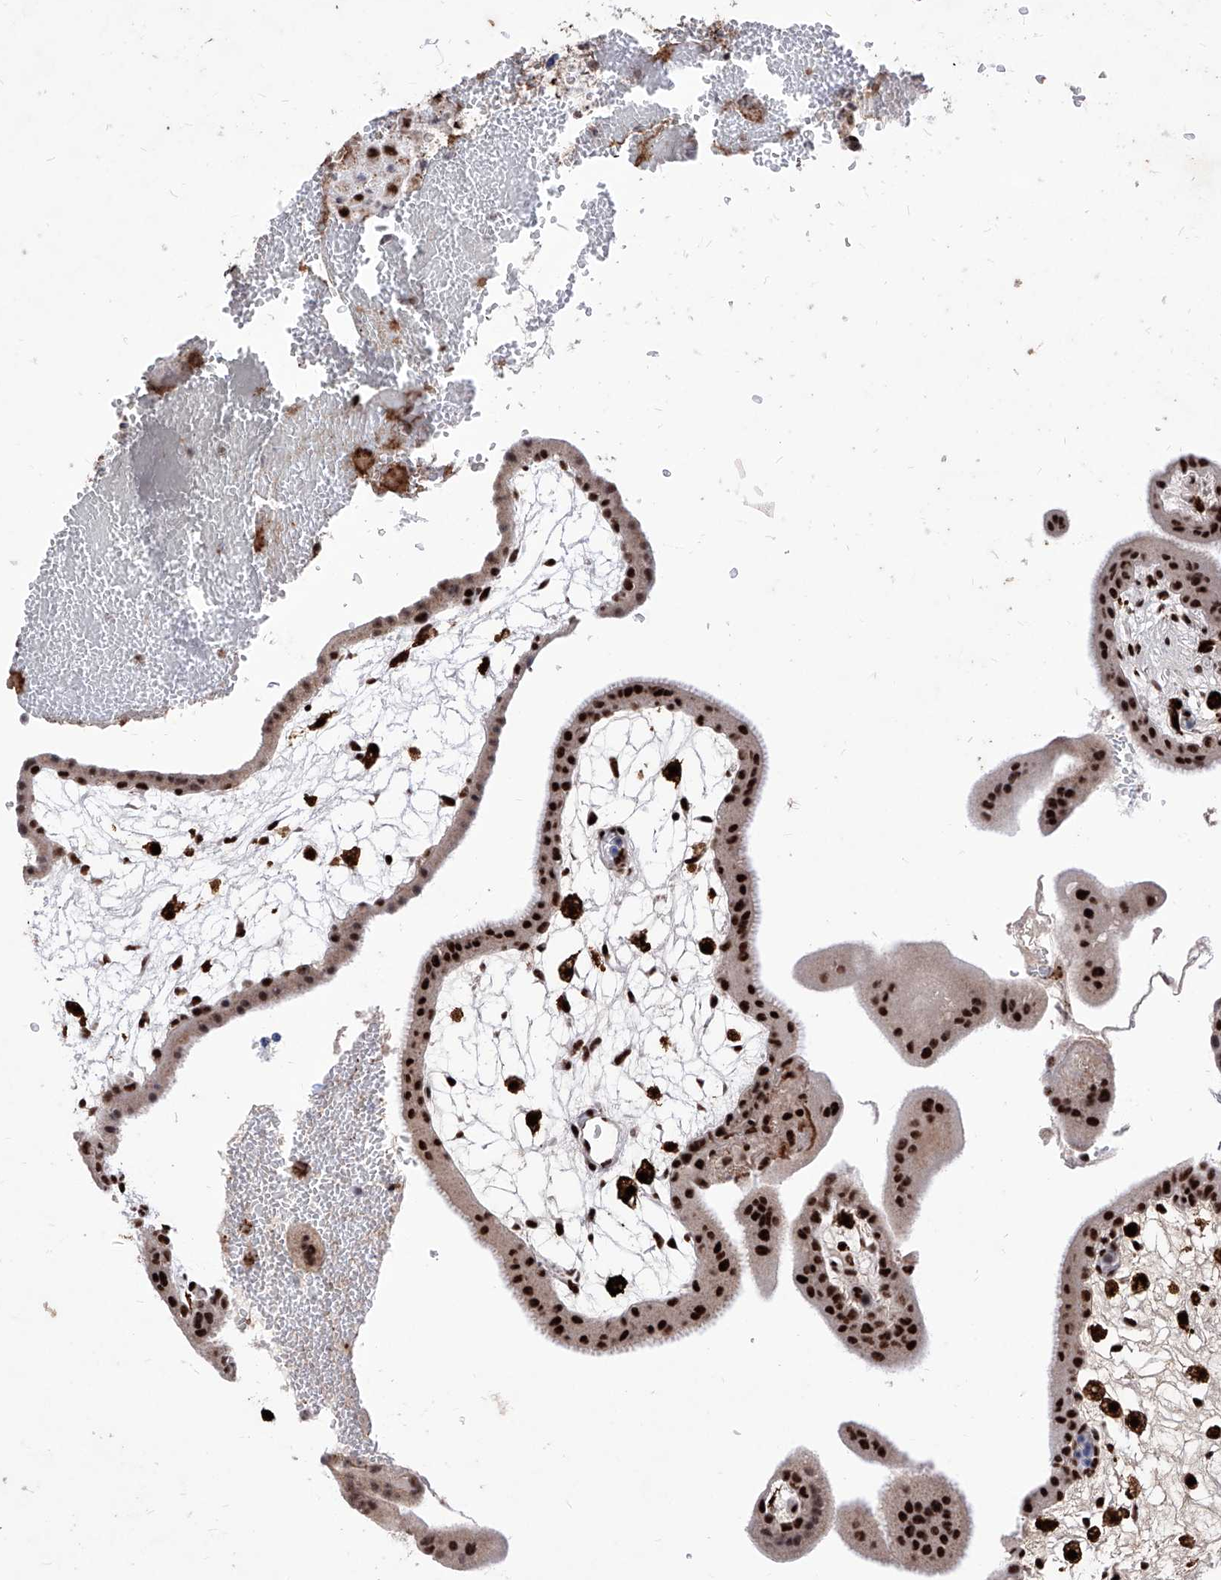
{"staining": {"intensity": "strong", "quantity": ">75%", "location": "nuclear"}, "tissue": "placenta", "cell_type": "Decidual cells", "image_type": "normal", "snomed": [{"axis": "morphology", "description": "Normal tissue, NOS"}, {"axis": "topography", "description": "Placenta"}], "caption": "This histopathology image displays immunohistochemistry (IHC) staining of normal placenta, with high strong nuclear positivity in approximately >75% of decidual cells.", "gene": "PHF5A", "patient": {"sex": "female", "age": 35}}